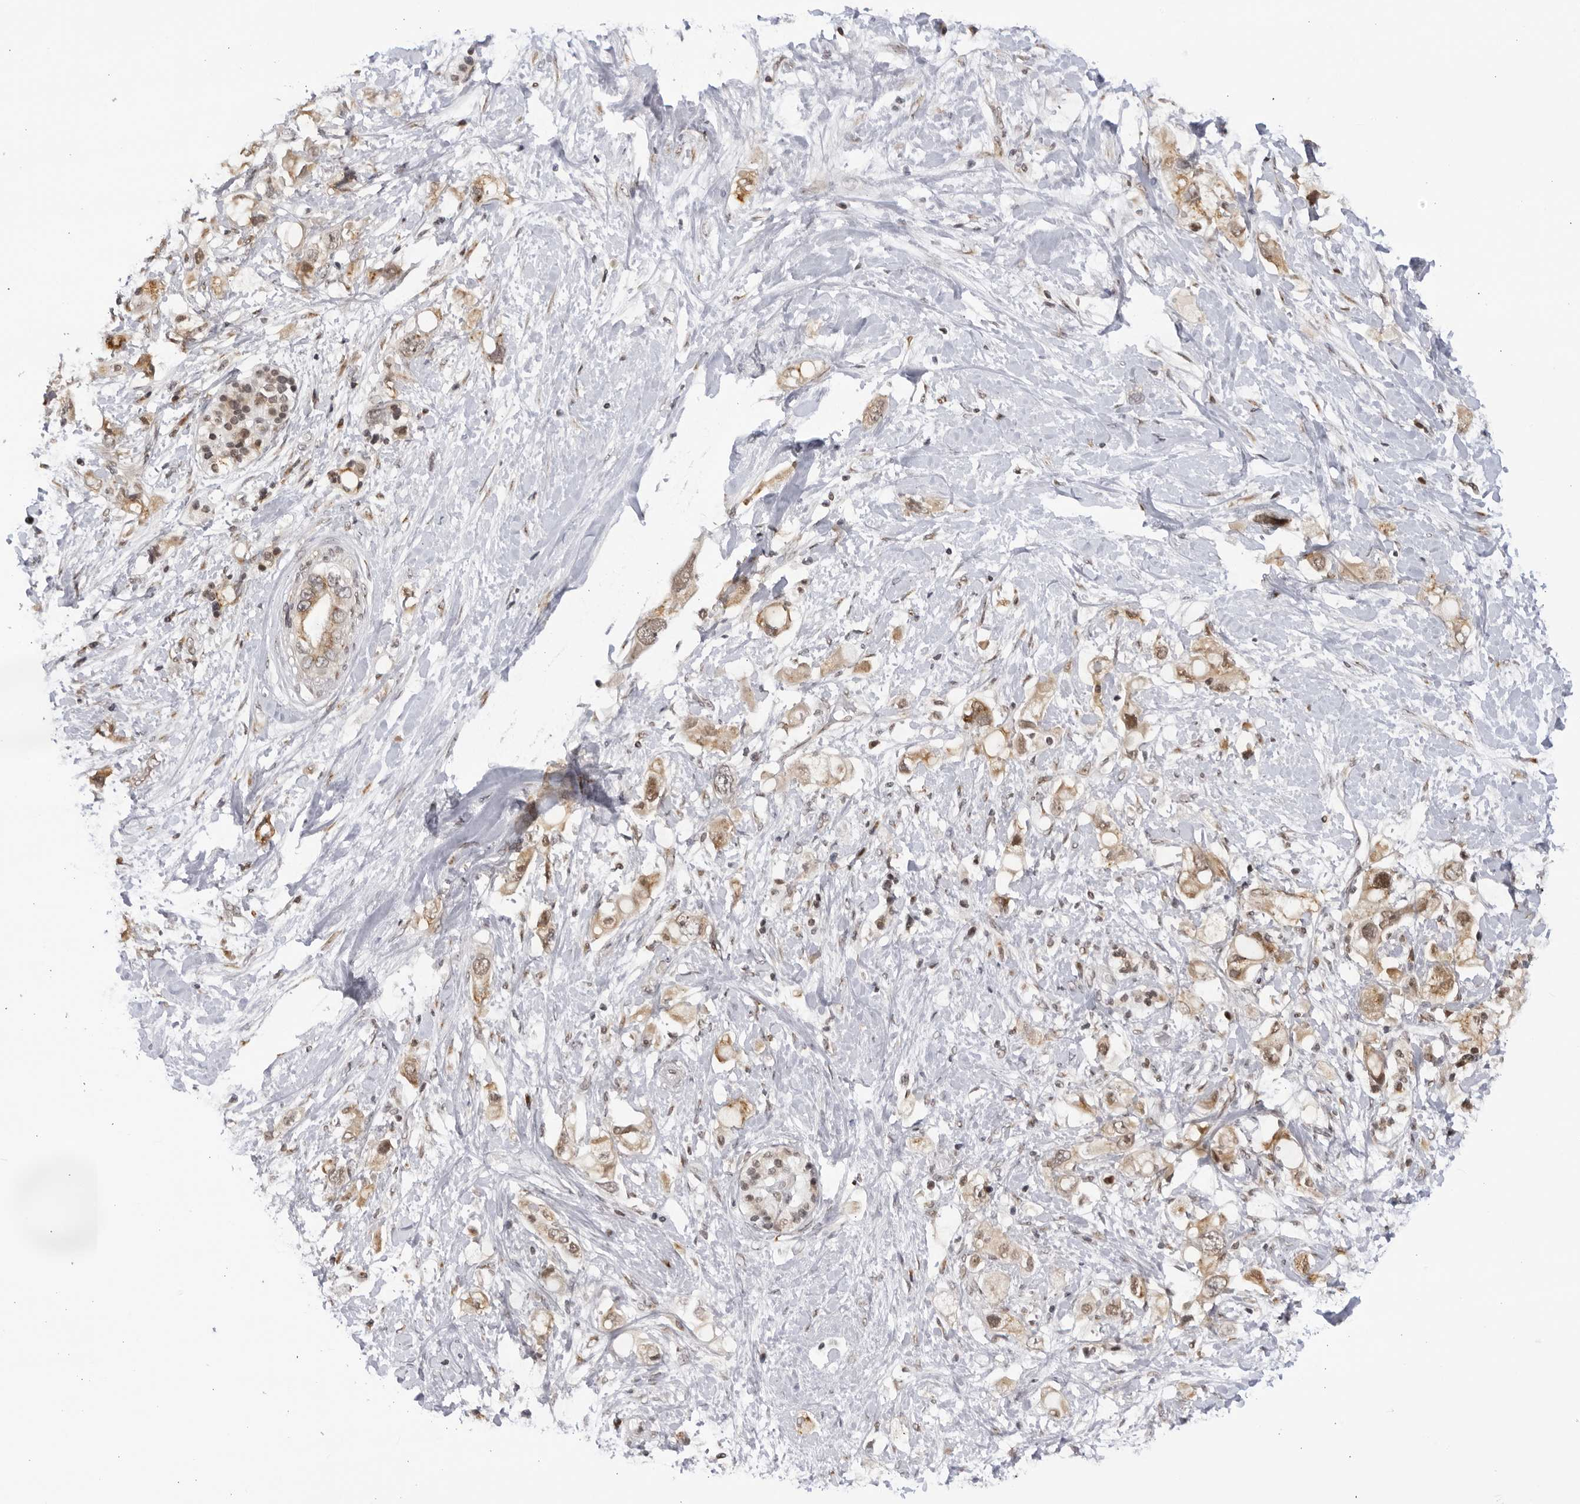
{"staining": {"intensity": "weak", "quantity": ">75%", "location": "cytoplasmic/membranous"}, "tissue": "pancreatic cancer", "cell_type": "Tumor cells", "image_type": "cancer", "snomed": [{"axis": "morphology", "description": "Adenocarcinoma, NOS"}, {"axis": "topography", "description": "Pancreas"}], "caption": "Immunohistochemical staining of pancreatic adenocarcinoma displays weak cytoplasmic/membranous protein expression in about >75% of tumor cells.", "gene": "RASGEF1C", "patient": {"sex": "female", "age": 56}}